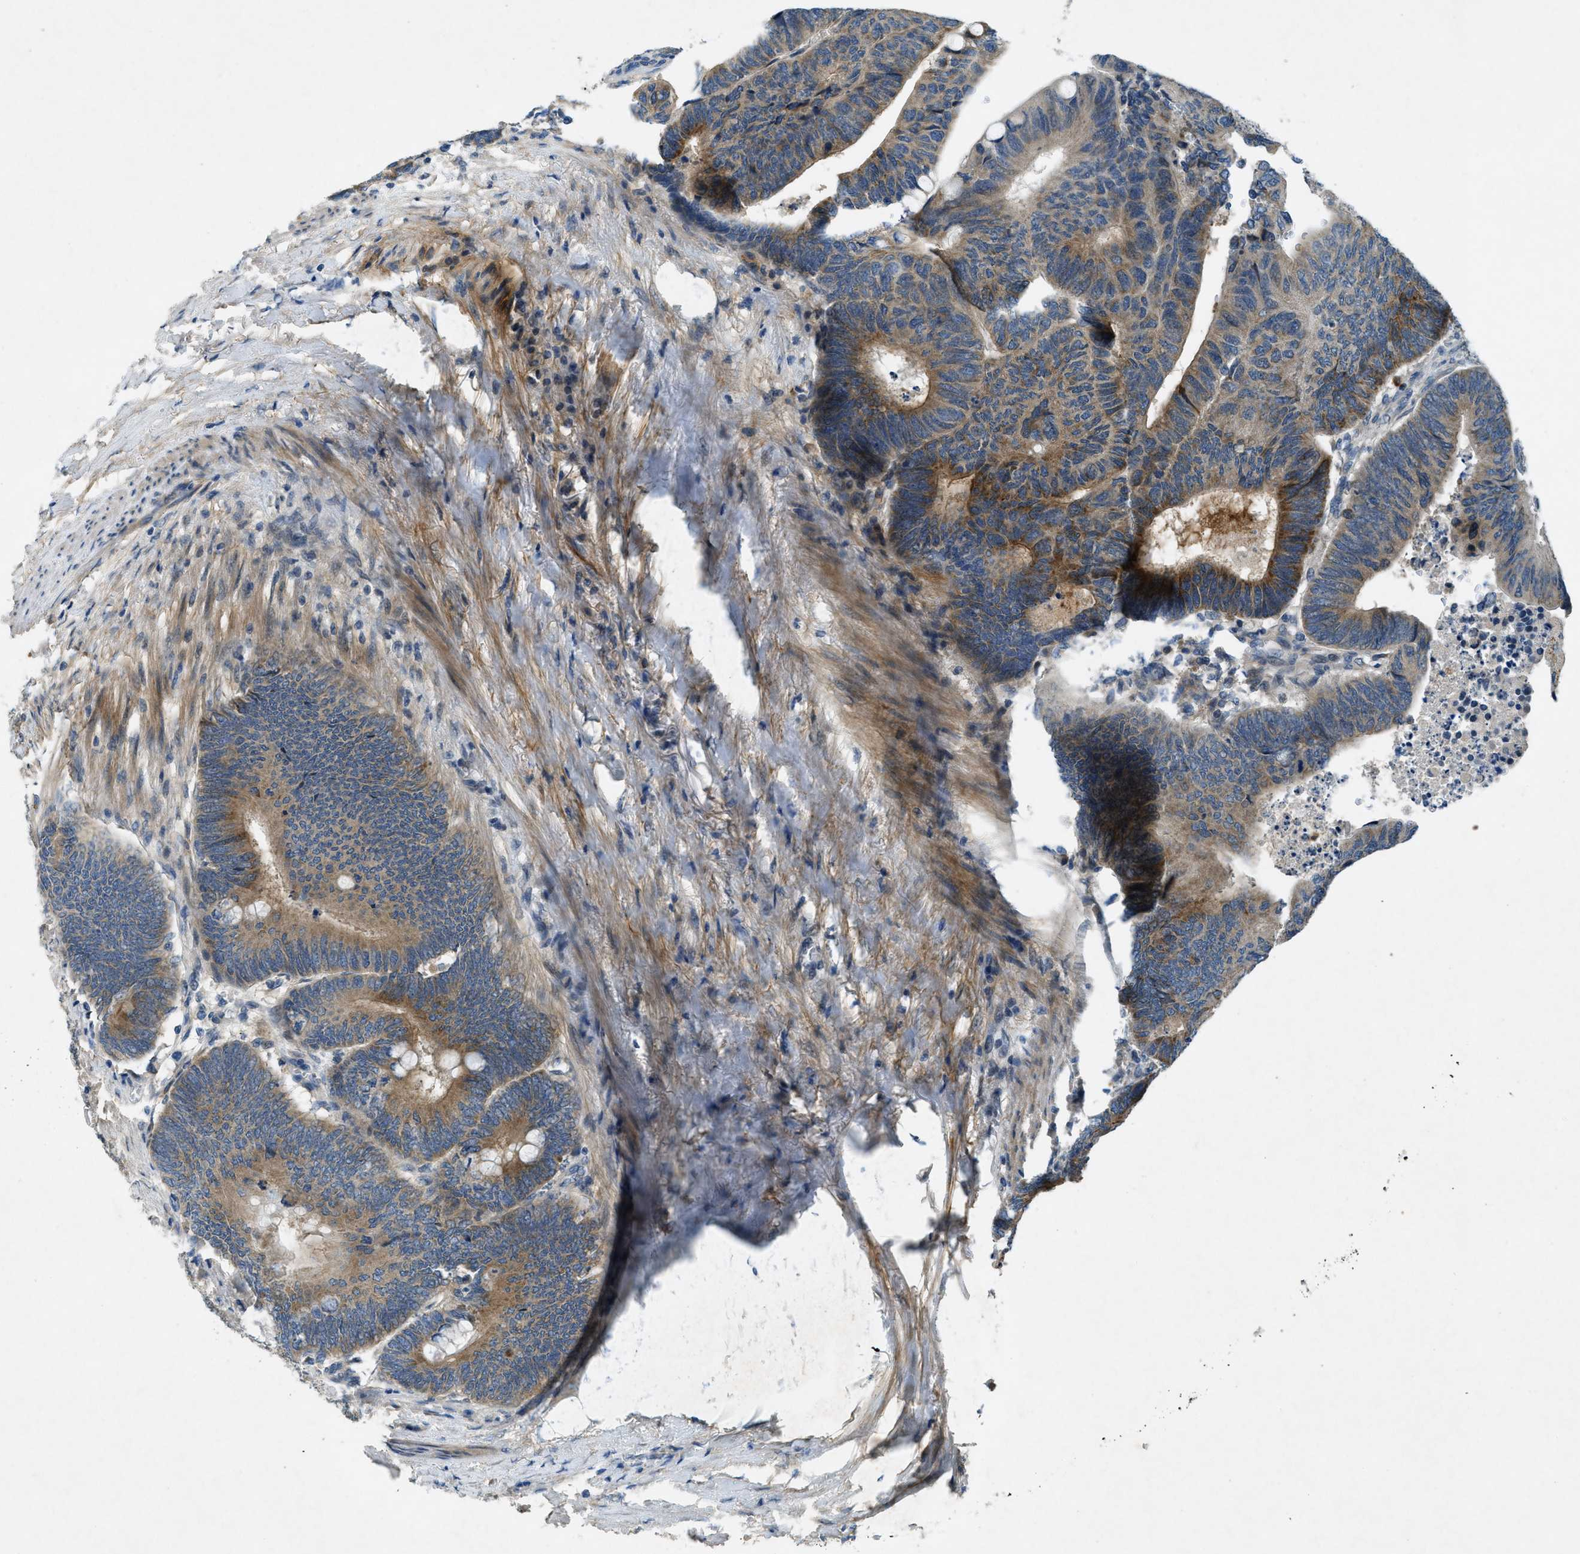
{"staining": {"intensity": "moderate", "quantity": ">75%", "location": "cytoplasmic/membranous"}, "tissue": "colorectal cancer", "cell_type": "Tumor cells", "image_type": "cancer", "snomed": [{"axis": "morphology", "description": "Normal tissue, NOS"}, {"axis": "morphology", "description": "Adenocarcinoma, NOS"}, {"axis": "topography", "description": "Rectum"}, {"axis": "topography", "description": "Peripheral nerve tissue"}], "caption": "This histopathology image shows colorectal cancer stained with IHC to label a protein in brown. The cytoplasmic/membranous of tumor cells show moderate positivity for the protein. Nuclei are counter-stained blue.", "gene": "SNX14", "patient": {"sex": "male", "age": 92}}